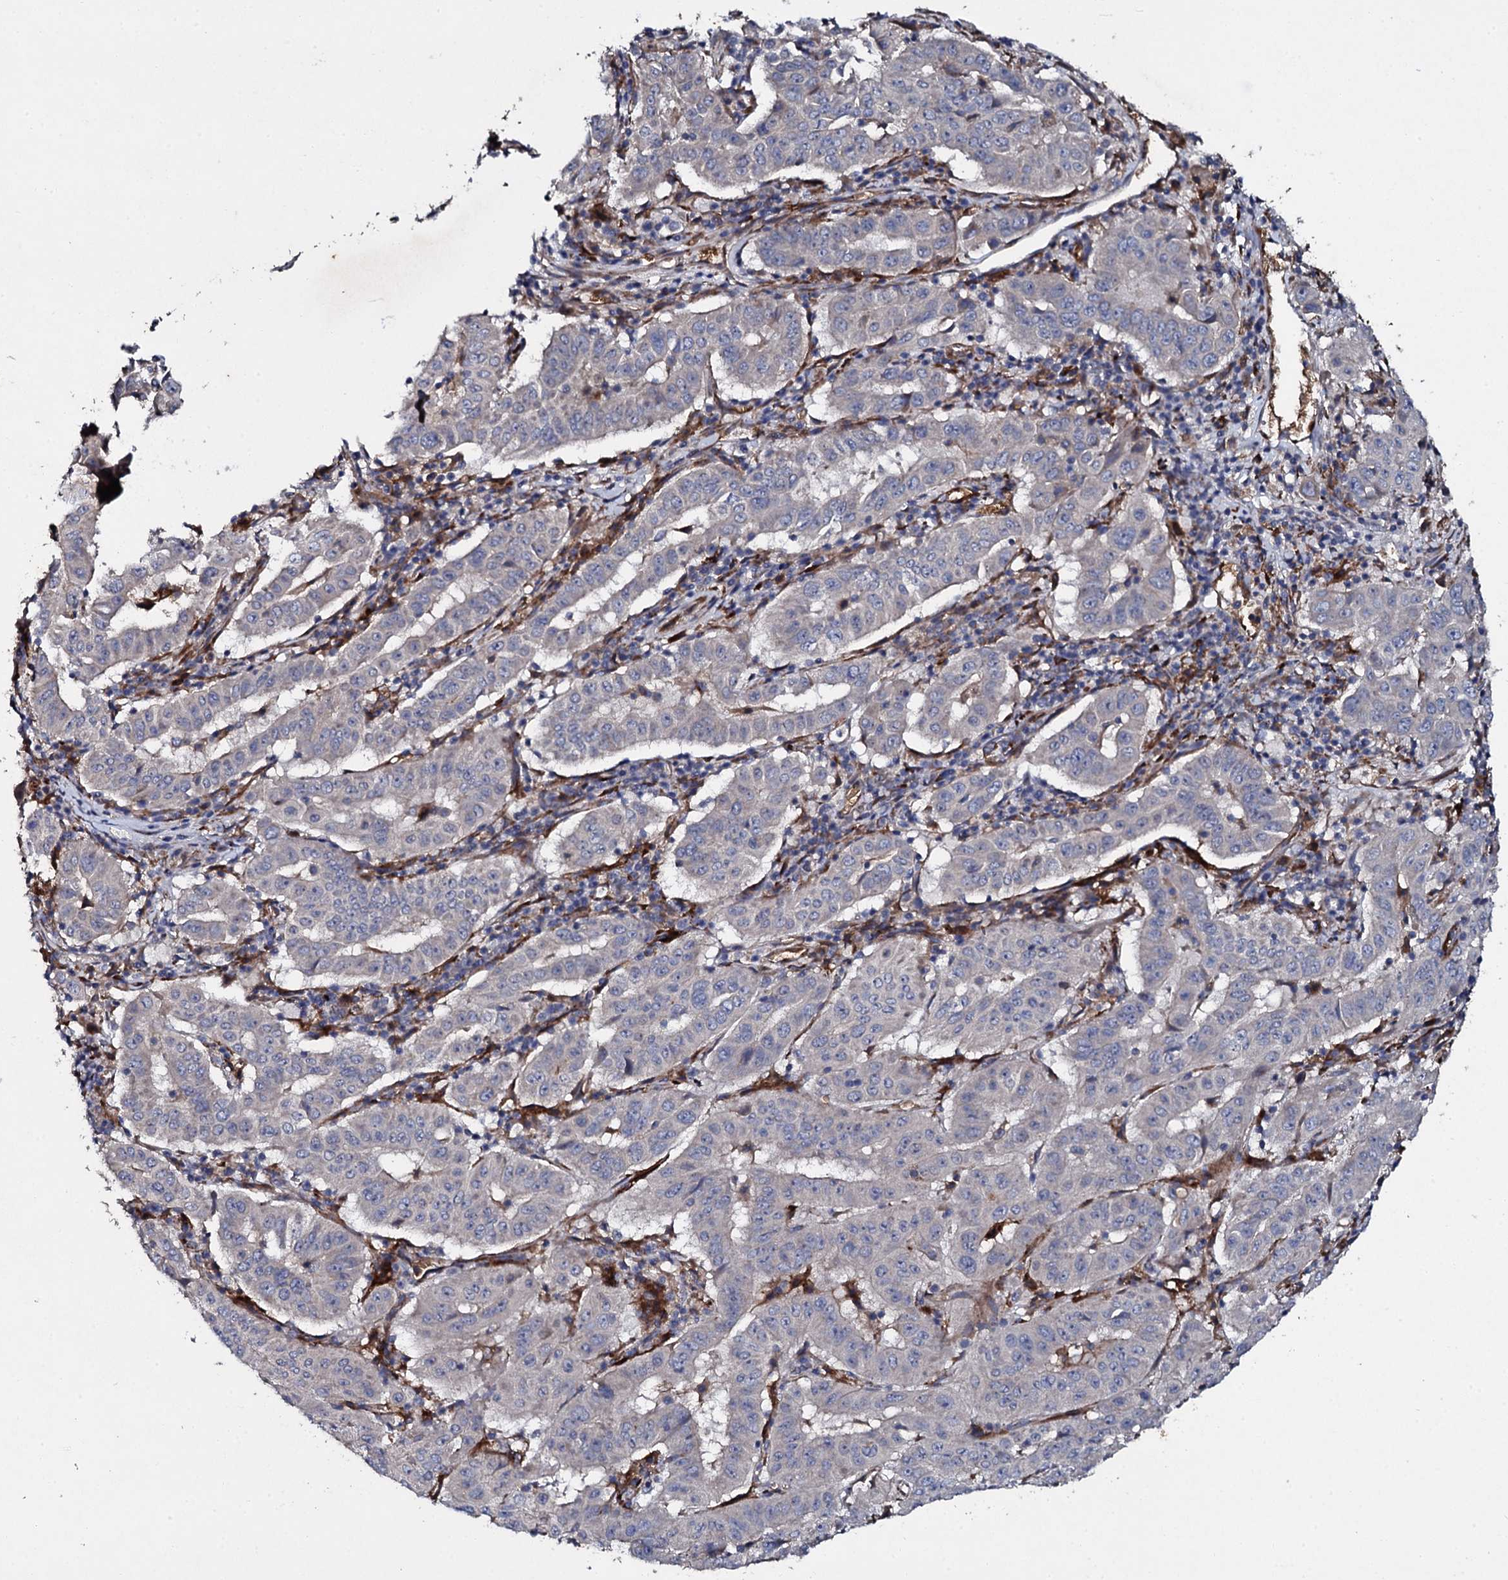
{"staining": {"intensity": "negative", "quantity": "none", "location": "none"}, "tissue": "pancreatic cancer", "cell_type": "Tumor cells", "image_type": "cancer", "snomed": [{"axis": "morphology", "description": "Adenocarcinoma, NOS"}, {"axis": "topography", "description": "Pancreas"}], "caption": "This is an IHC photomicrograph of human pancreatic cancer. There is no expression in tumor cells.", "gene": "LRRC28", "patient": {"sex": "male", "age": 63}}